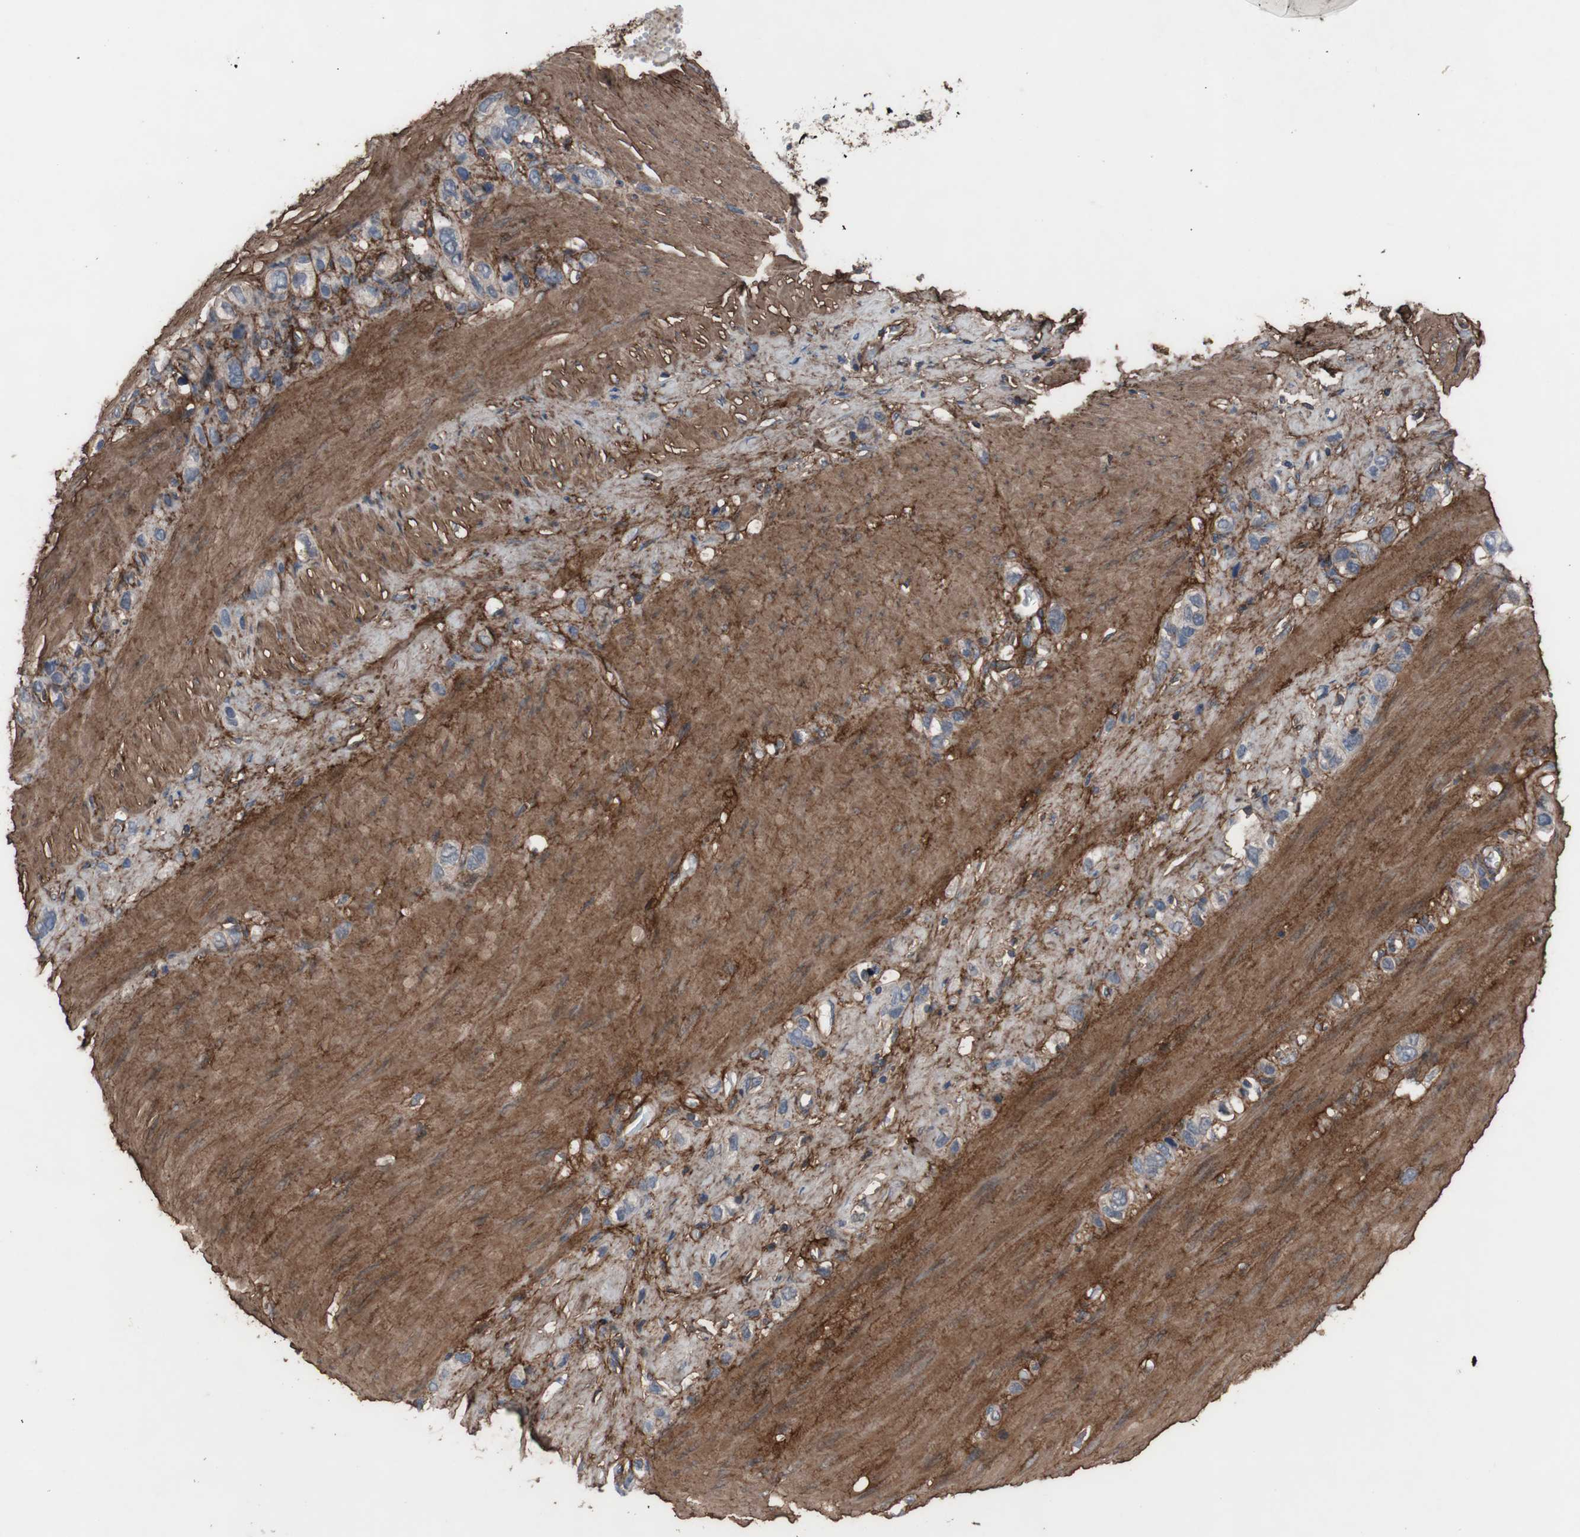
{"staining": {"intensity": "negative", "quantity": "none", "location": "none"}, "tissue": "stomach cancer", "cell_type": "Tumor cells", "image_type": "cancer", "snomed": [{"axis": "morphology", "description": "Normal tissue, NOS"}, {"axis": "morphology", "description": "Adenocarcinoma, NOS"}, {"axis": "morphology", "description": "Adenocarcinoma, High grade"}, {"axis": "topography", "description": "Stomach, upper"}, {"axis": "topography", "description": "Stomach"}], "caption": "The immunohistochemistry micrograph has no significant expression in tumor cells of stomach adenocarcinoma tissue.", "gene": "COL6A2", "patient": {"sex": "female", "age": 65}}